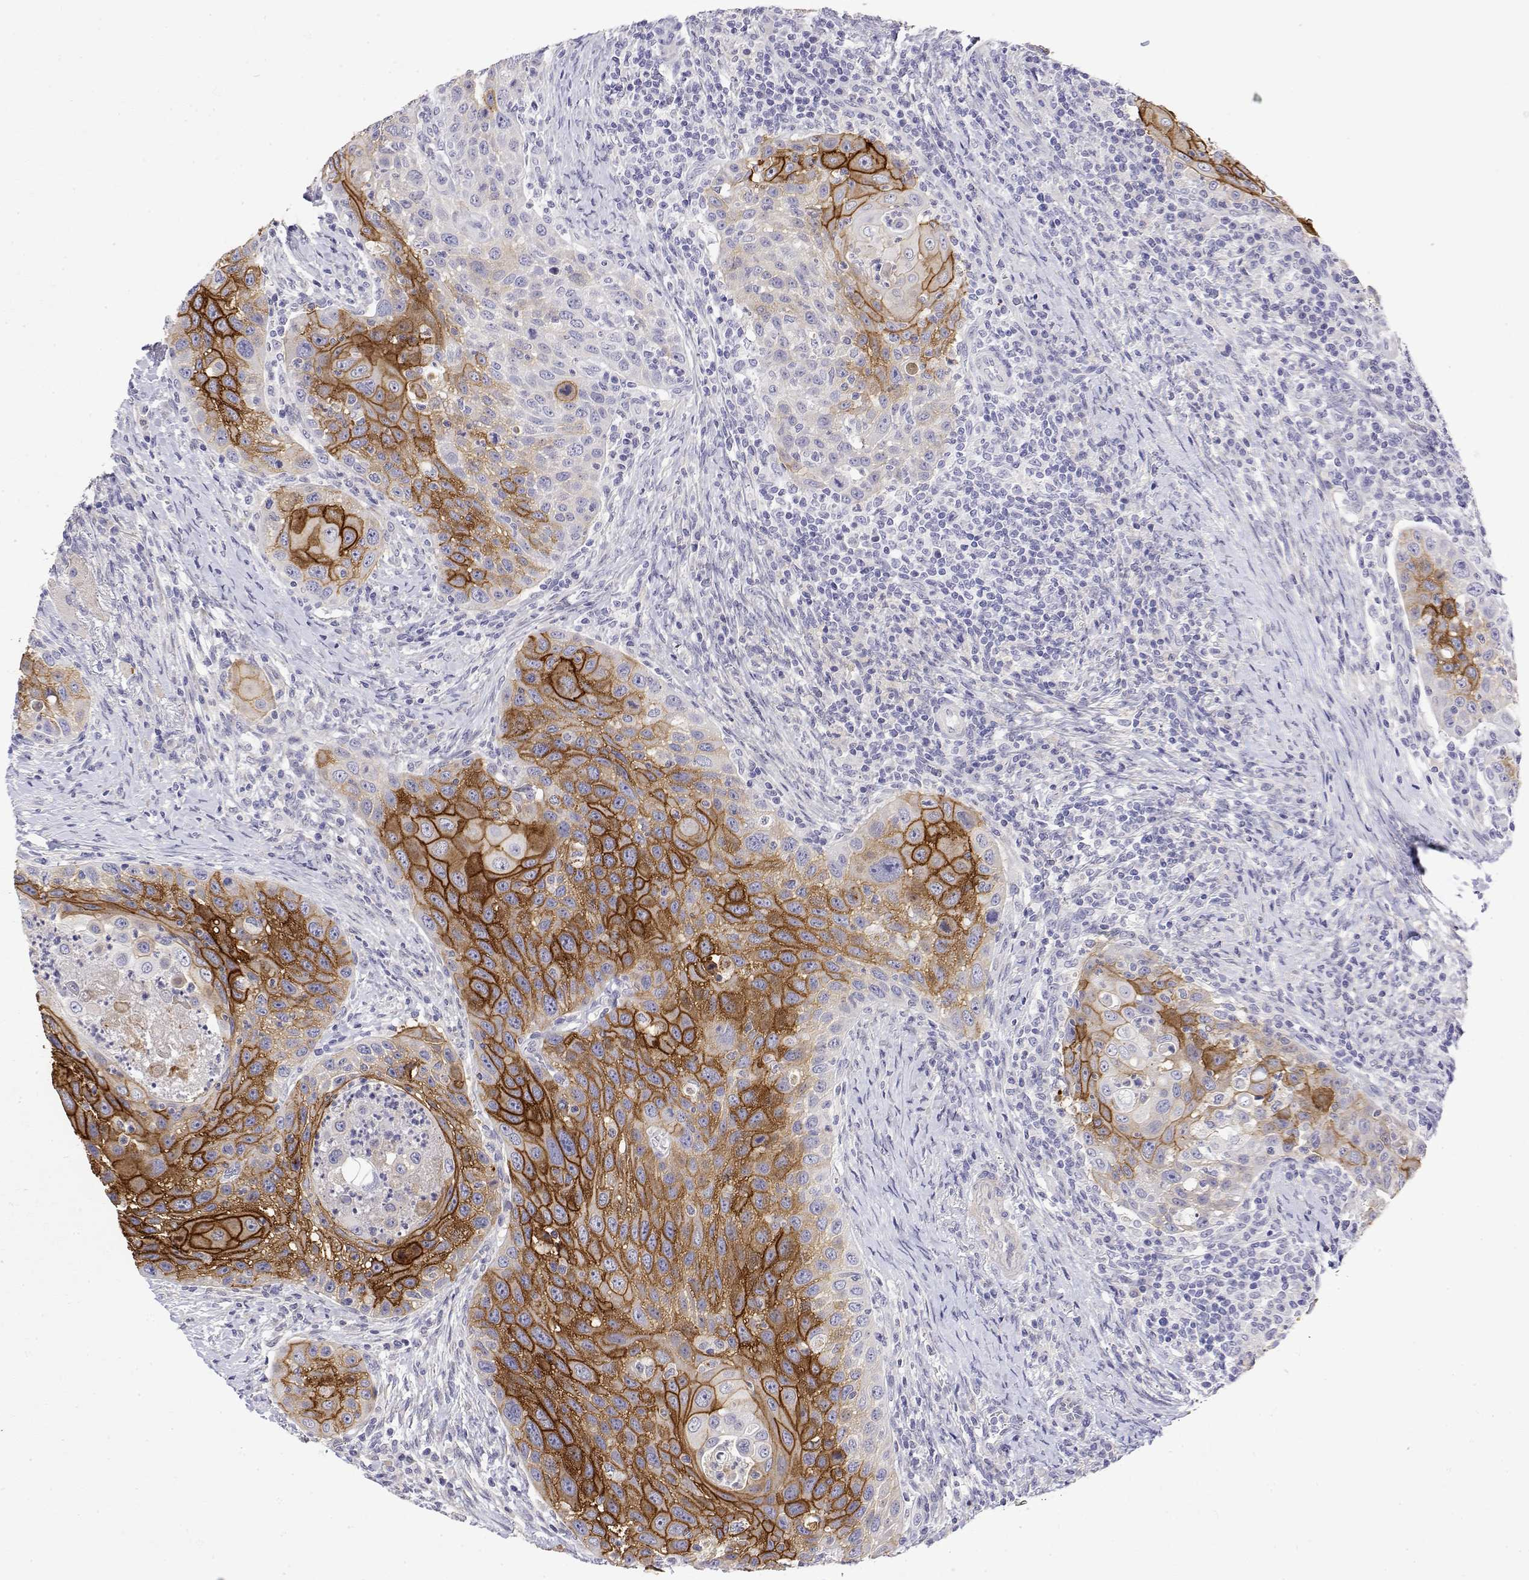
{"staining": {"intensity": "strong", "quantity": "25%-75%", "location": "cytoplasmic/membranous"}, "tissue": "head and neck cancer", "cell_type": "Tumor cells", "image_type": "cancer", "snomed": [{"axis": "morphology", "description": "Squamous cell carcinoma, NOS"}, {"axis": "topography", "description": "Head-Neck"}], "caption": "This micrograph displays head and neck cancer stained with immunohistochemistry (IHC) to label a protein in brown. The cytoplasmic/membranous of tumor cells show strong positivity for the protein. Nuclei are counter-stained blue.", "gene": "LY6D", "patient": {"sex": "male", "age": 69}}